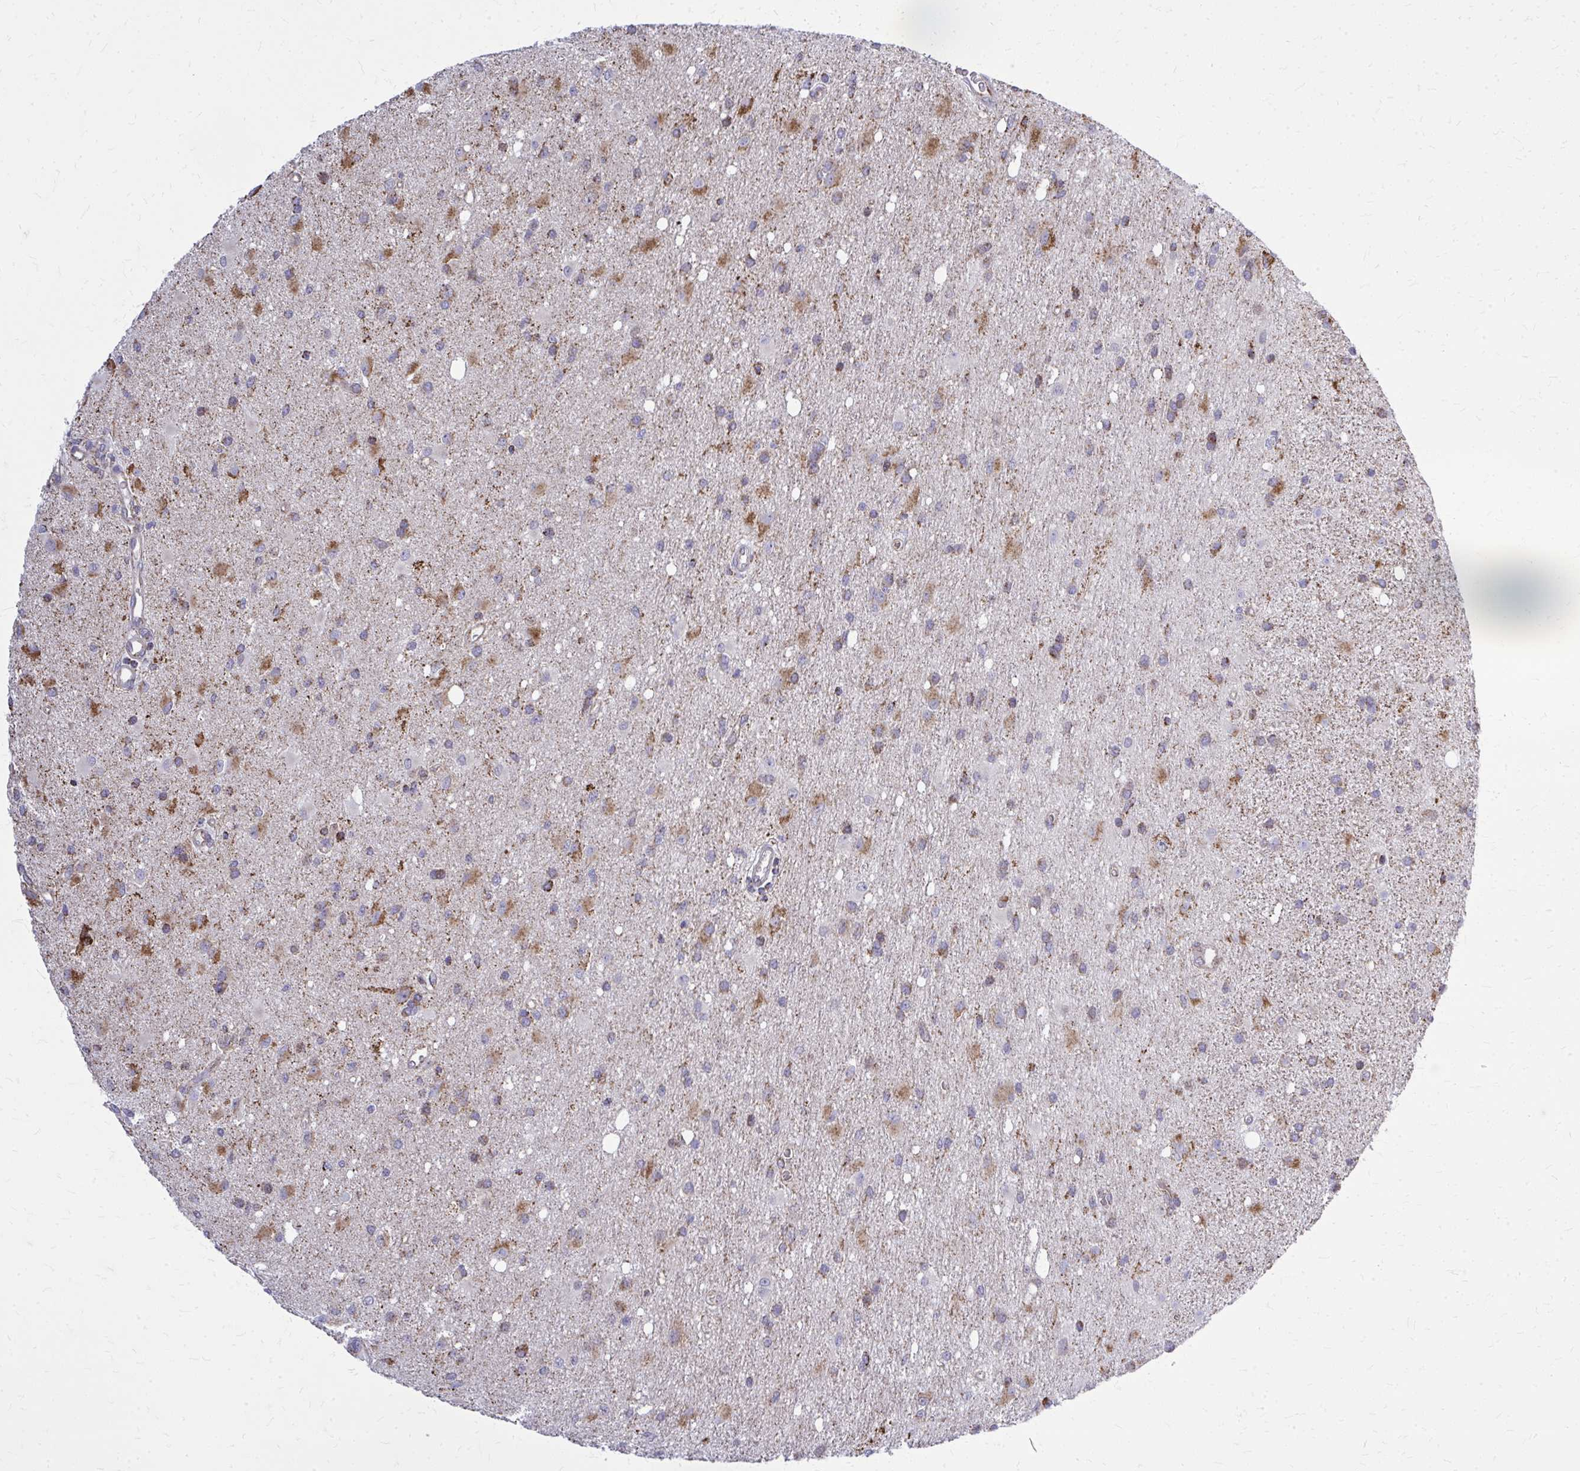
{"staining": {"intensity": "moderate", "quantity": ">75%", "location": "cytoplasmic/membranous"}, "tissue": "glioma", "cell_type": "Tumor cells", "image_type": "cancer", "snomed": [{"axis": "morphology", "description": "Glioma, malignant, High grade"}, {"axis": "topography", "description": "Brain"}], "caption": "Glioma stained for a protein (brown) shows moderate cytoplasmic/membranous positive positivity in about >75% of tumor cells.", "gene": "ZNF362", "patient": {"sex": "male", "age": 67}}